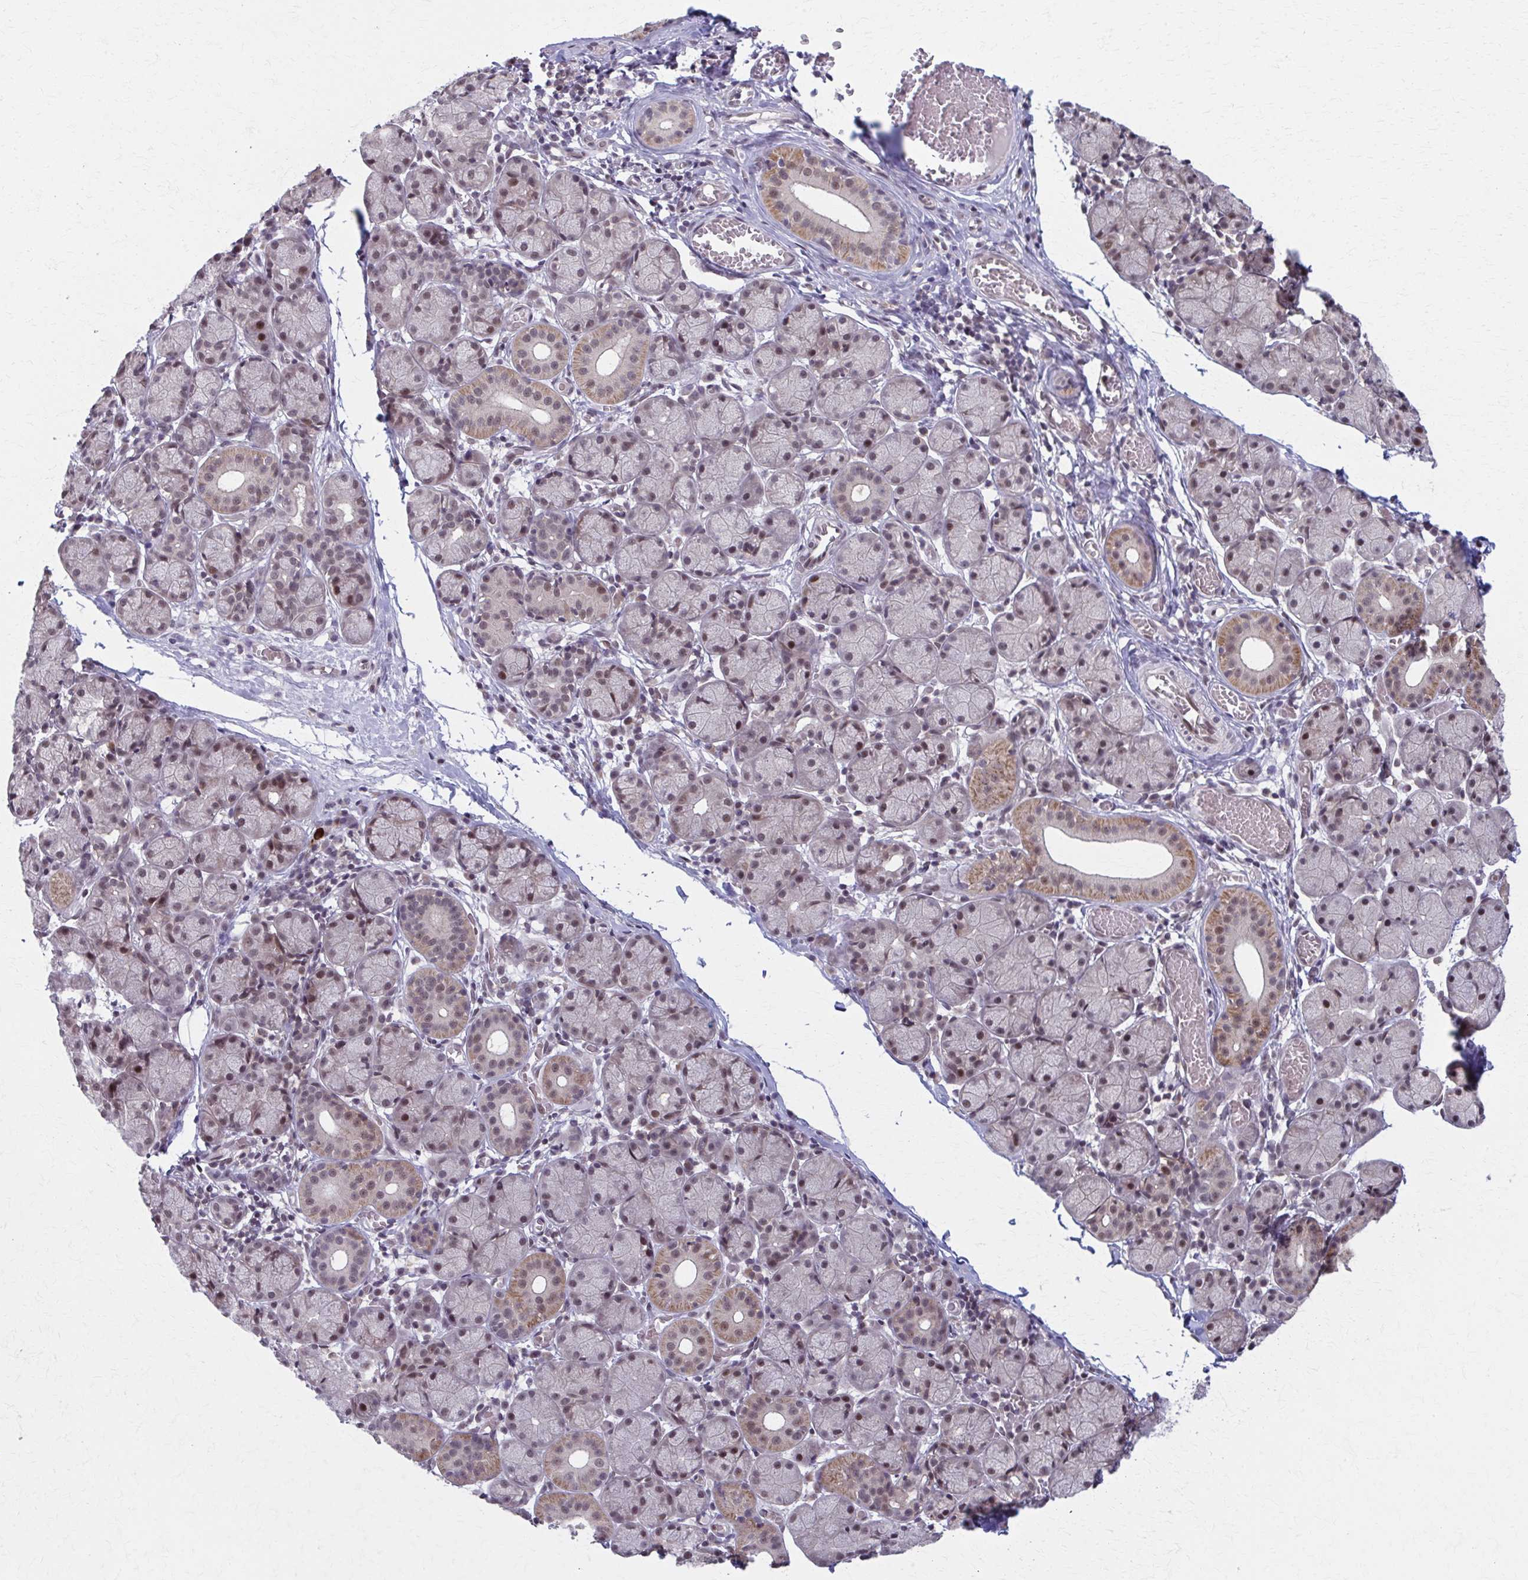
{"staining": {"intensity": "moderate", "quantity": "25%-75%", "location": "cytoplasmic/membranous,nuclear"}, "tissue": "salivary gland", "cell_type": "Glandular cells", "image_type": "normal", "snomed": [{"axis": "morphology", "description": "Normal tissue, NOS"}, {"axis": "topography", "description": "Salivary gland"}], "caption": "Salivary gland stained with DAB (3,3'-diaminobenzidine) IHC exhibits medium levels of moderate cytoplasmic/membranous,nuclear positivity in approximately 25%-75% of glandular cells. The protein is stained brown, and the nuclei are stained in blue (DAB IHC with brightfield microscopy, high magnification).", "gene": "SETBP1", "patient": {"sex": "female", "age": 24}}